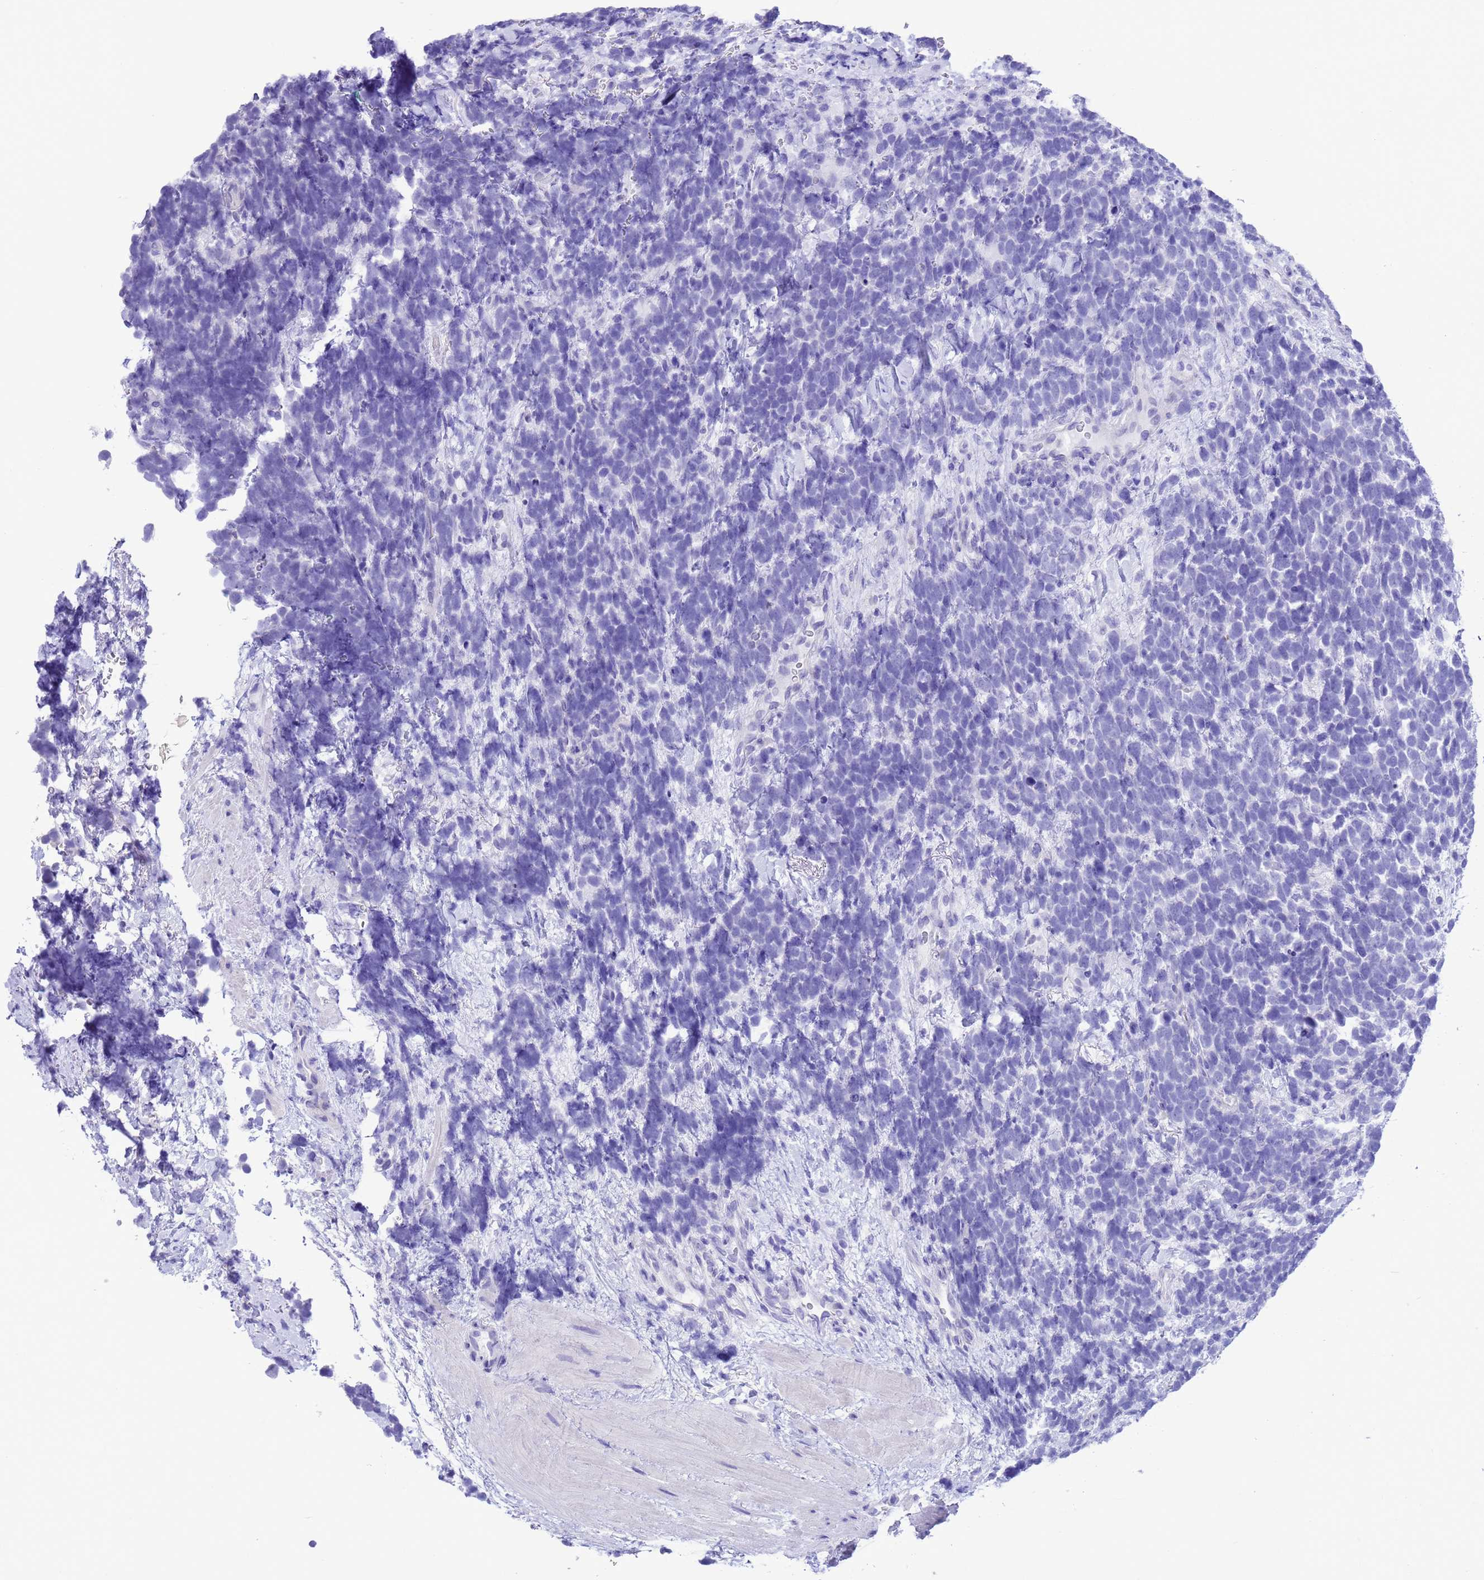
{"staining": {"intensity": "negative", "quantity": "none", "location": "none"}, "tissue": "urothelial cancer", "cell_type": "Tumor cells", "image_type": "cancer", "snomed": [{"axis": "morphology", "description": "Urothelial carcinoma, High grade"}, {"axis": "topography", "description": "Urinary bladder"}], "caption": "This is a image of immunohistochemistry staining of urothelial cancer, which shows no positivity in tumor cells.", "gene": "GSTM1", "patient": {"sex": "female", "age": 82}}